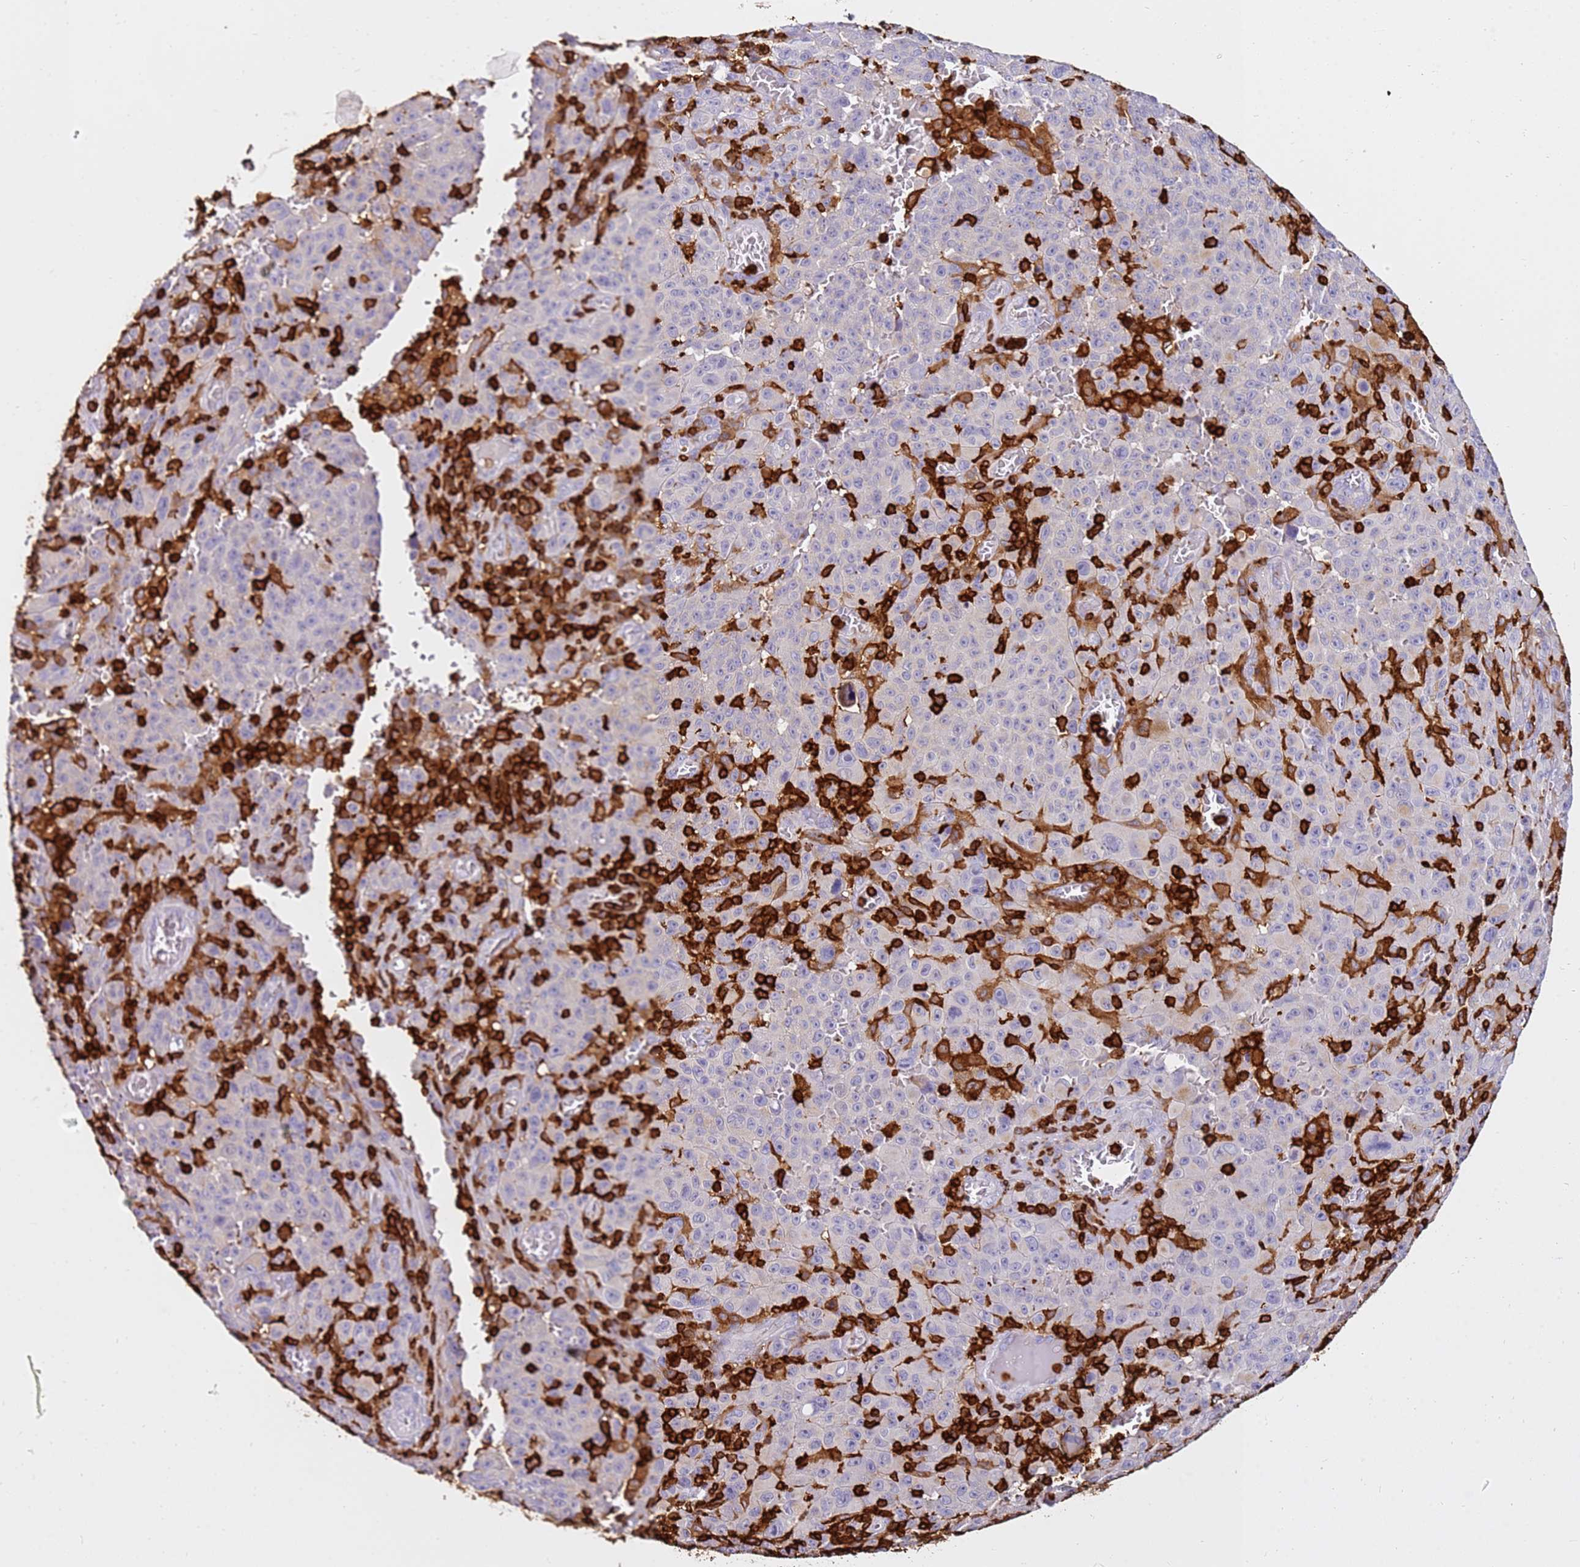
{"staining": {"intensity": "negative", "quantity": "none", "location": "none"}, "tissue": "melanoma", "cell_type": "Tumor cells", "image_type": "cancer", "snomed": [{"axis": "morphology", "description": "Malignant melanoma, NOS"}, {"axis": "topography", "description": "Skin"}], "caption": "Histopathology image shows no significant protein expression in tumor cells of malignant melanoma. (DAB (3,3'-diaminobenzidine) immunohistochemistry visualized using brightfield microscopy, high magnification).", "gene": "CORO1A", "patient": {"sex": "female", "age": 82}}